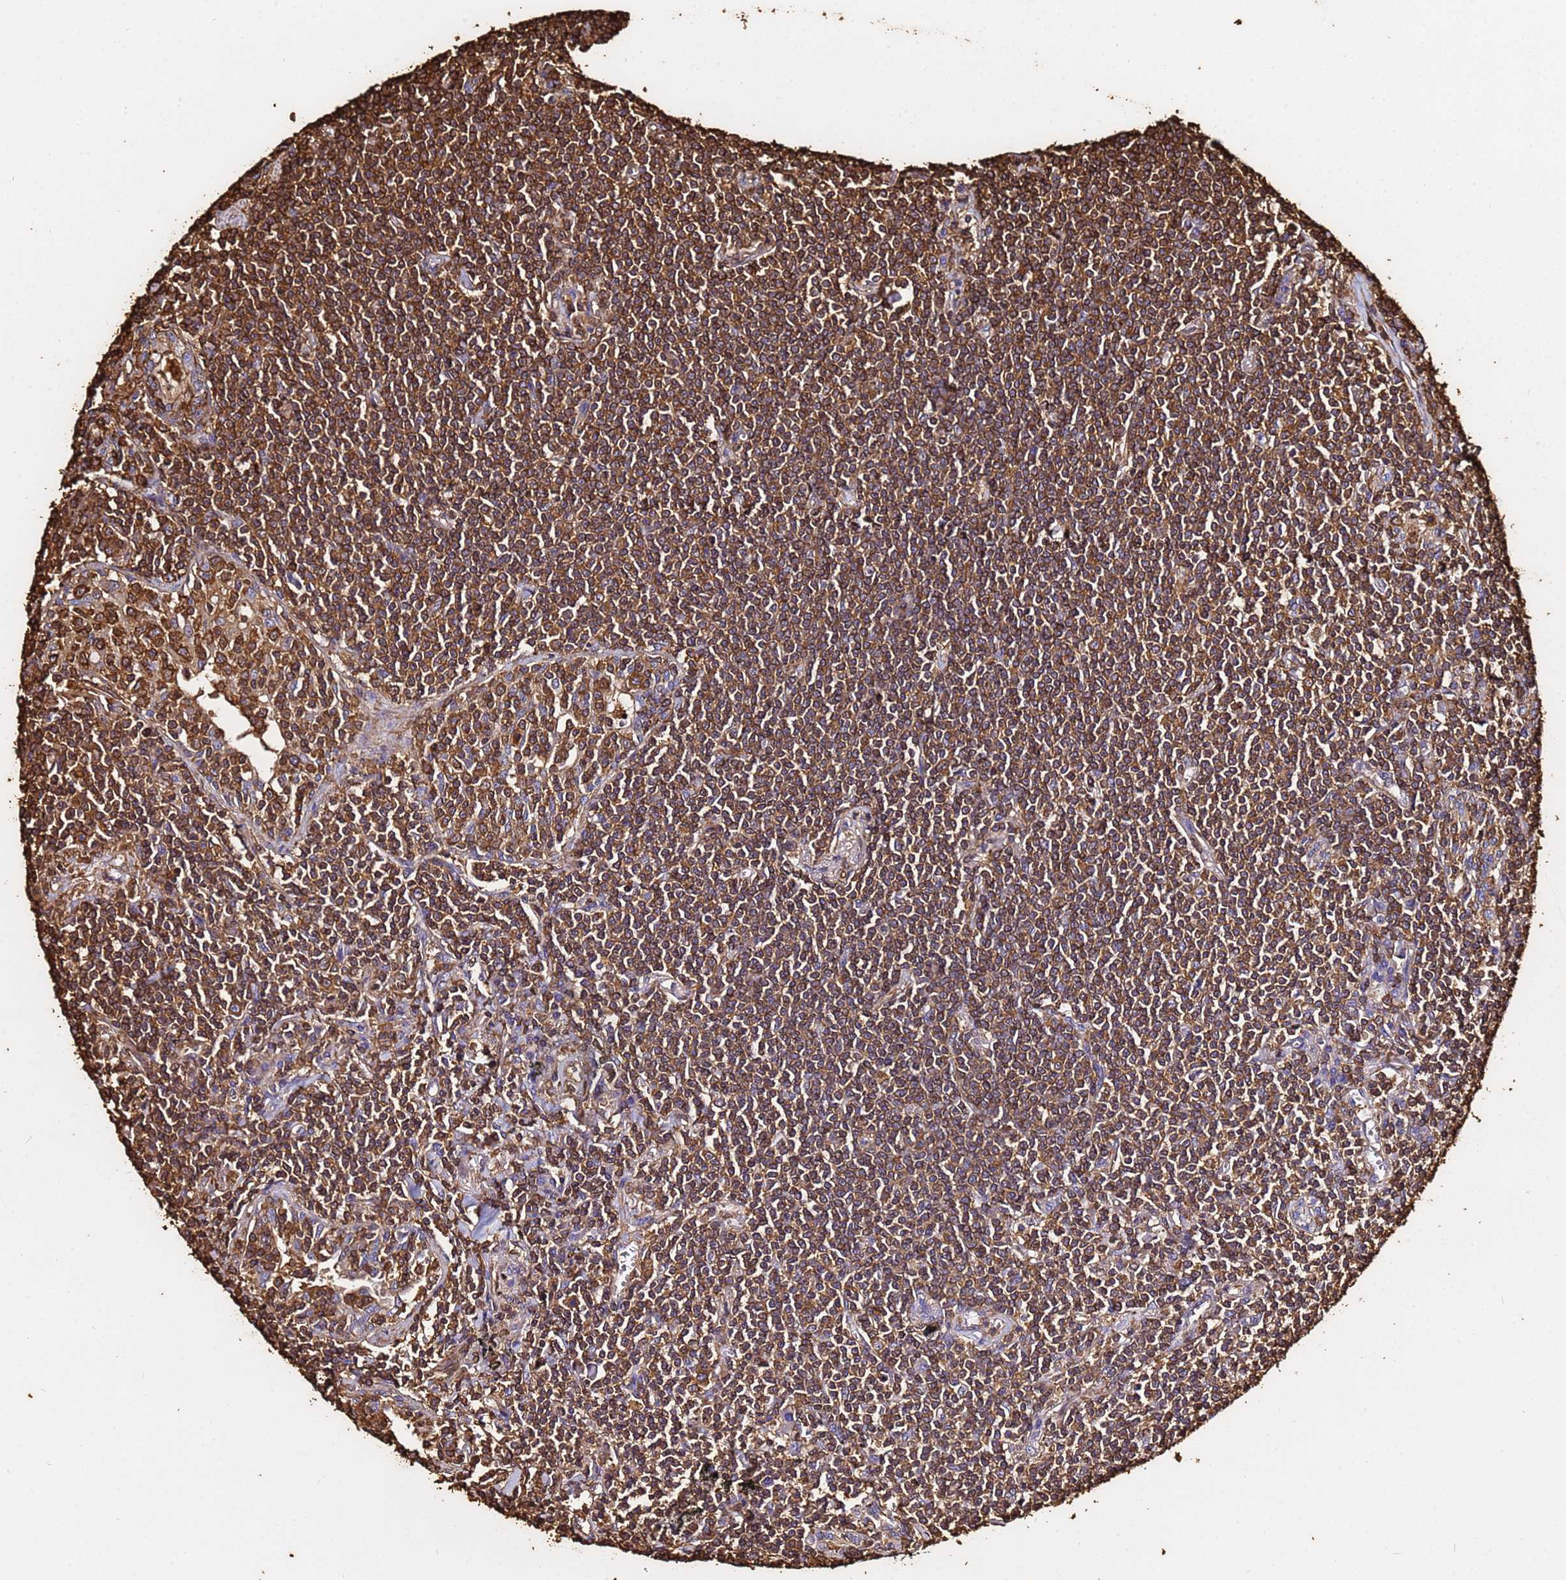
{"staining": {"intensity": "strong", "quantity": ">75%", "location": "cytoplasmic/membranous"}, "tissue": "lymphoma", "cell_type": "Tumor cells", "image_type": "cancer", "snomed": [{"axis": "morphology", "description": "Malignant lymphoma, non-Hodgkin's type, Low grade"}, {"axis": "topography", "description": "Lung"}], "caption": "Lymphoma was stained to show a protein in brown. There is high levels of strong cytoplasmic/membranous staining in about >75% of tumor cells. The protein of interest is stained brown, and the nuclei are stained in blue (DAB IHC with brightfield microscopy, high magnification).", "gene": "ACTB", "patient": {"sex": "female", "age": 71}}